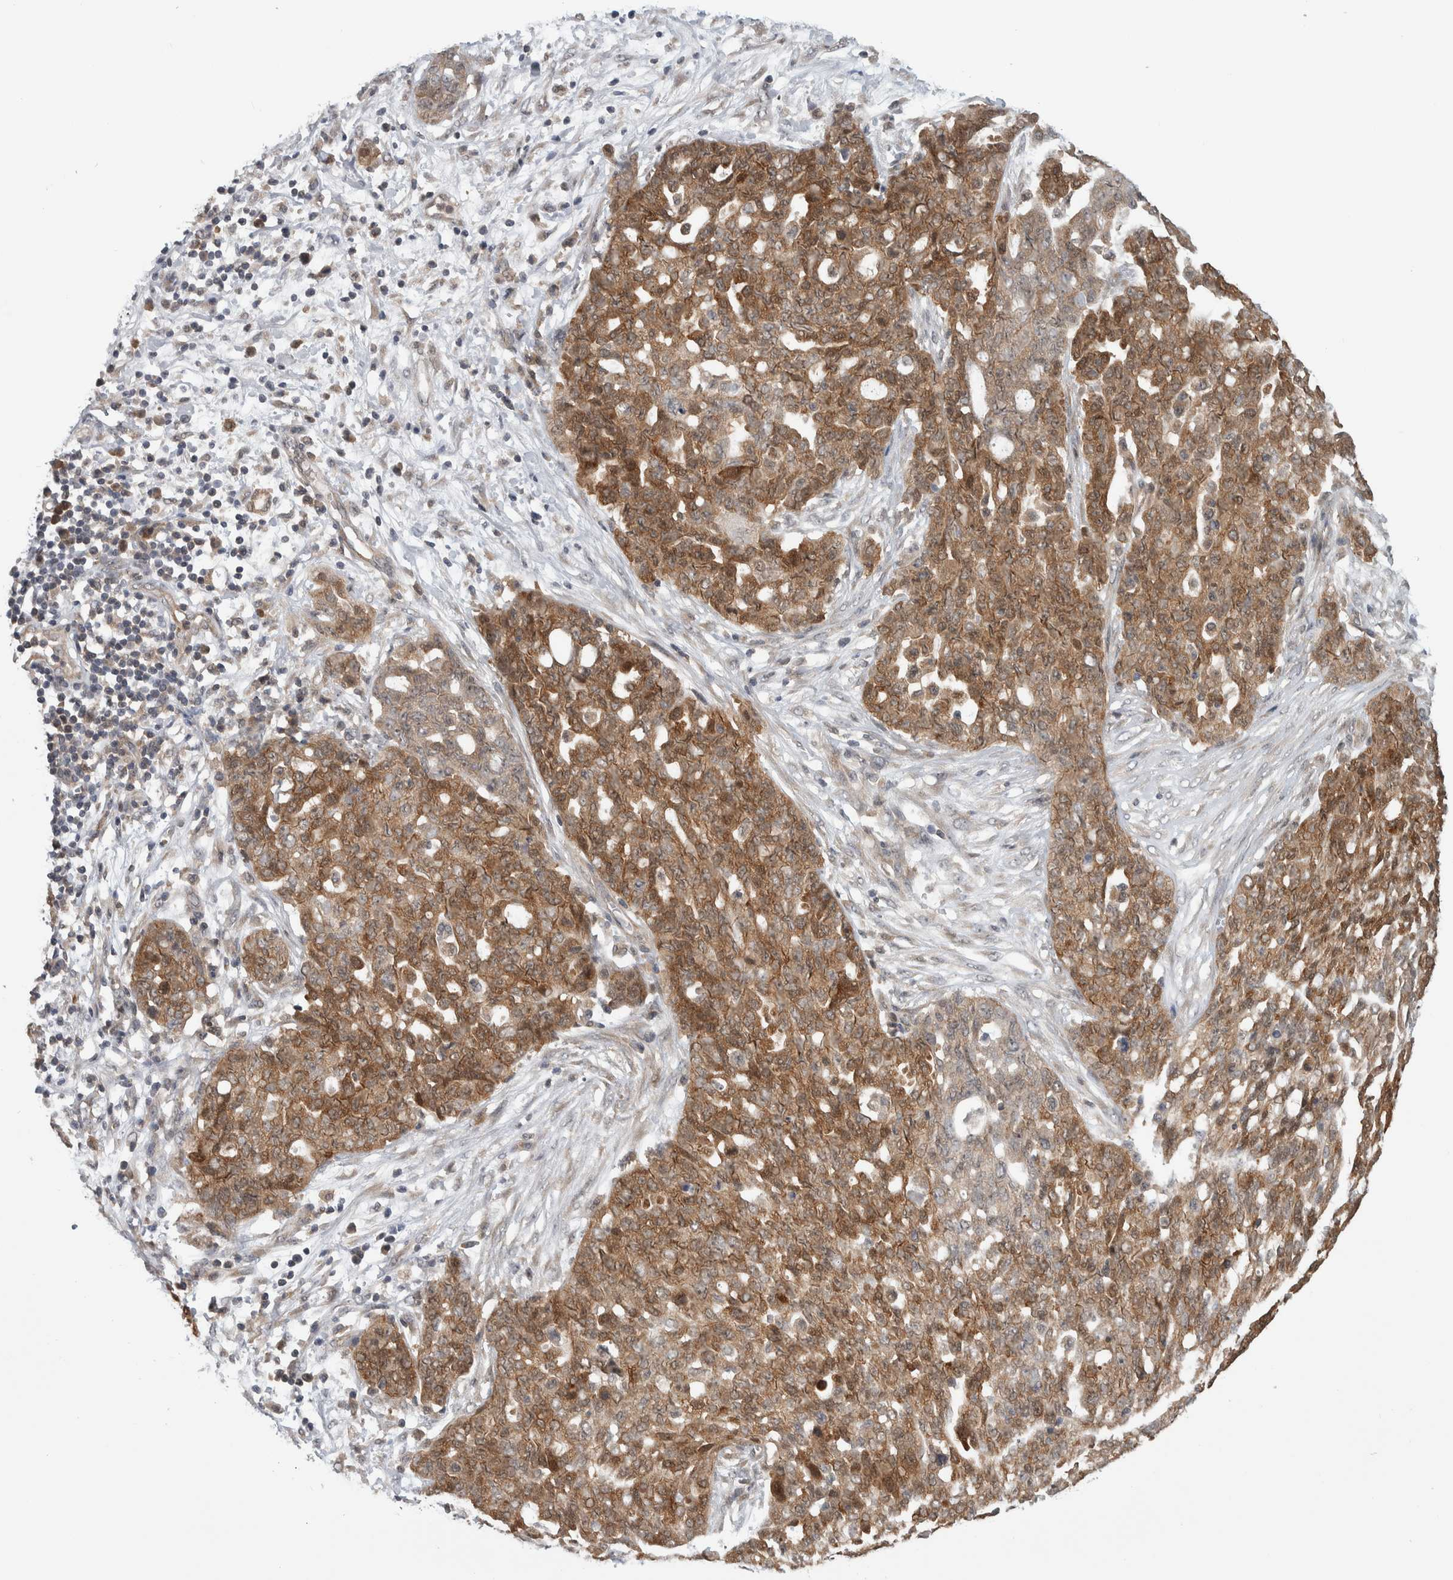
{"staining": {"intensity": "moderate", "quantity": ">75%", "location": "cytoplasmic/membranous"}, "tissue": "ovarian cancer", "cell_type": "Tumor cells", "image_type": "cancer", "snomed": [{"axis": "morphology", "description": "Cystadenocarcinoma, serous, NOS"}, {"axis": "topography", "description": "Soft tissue"}, {"axis": "topography", "description": "Ovary"}], "caption": "This image exhibits ovarian serous cystadenocarcinoma stained with IHC to label a protein in brown. The cytoplasmic/membranous of tumor cells show moderate positivity for the protein. Nuclei are counter-stained blue.", "gene": "CCDC43", "patient": {"sex": "female", "age": 57}}